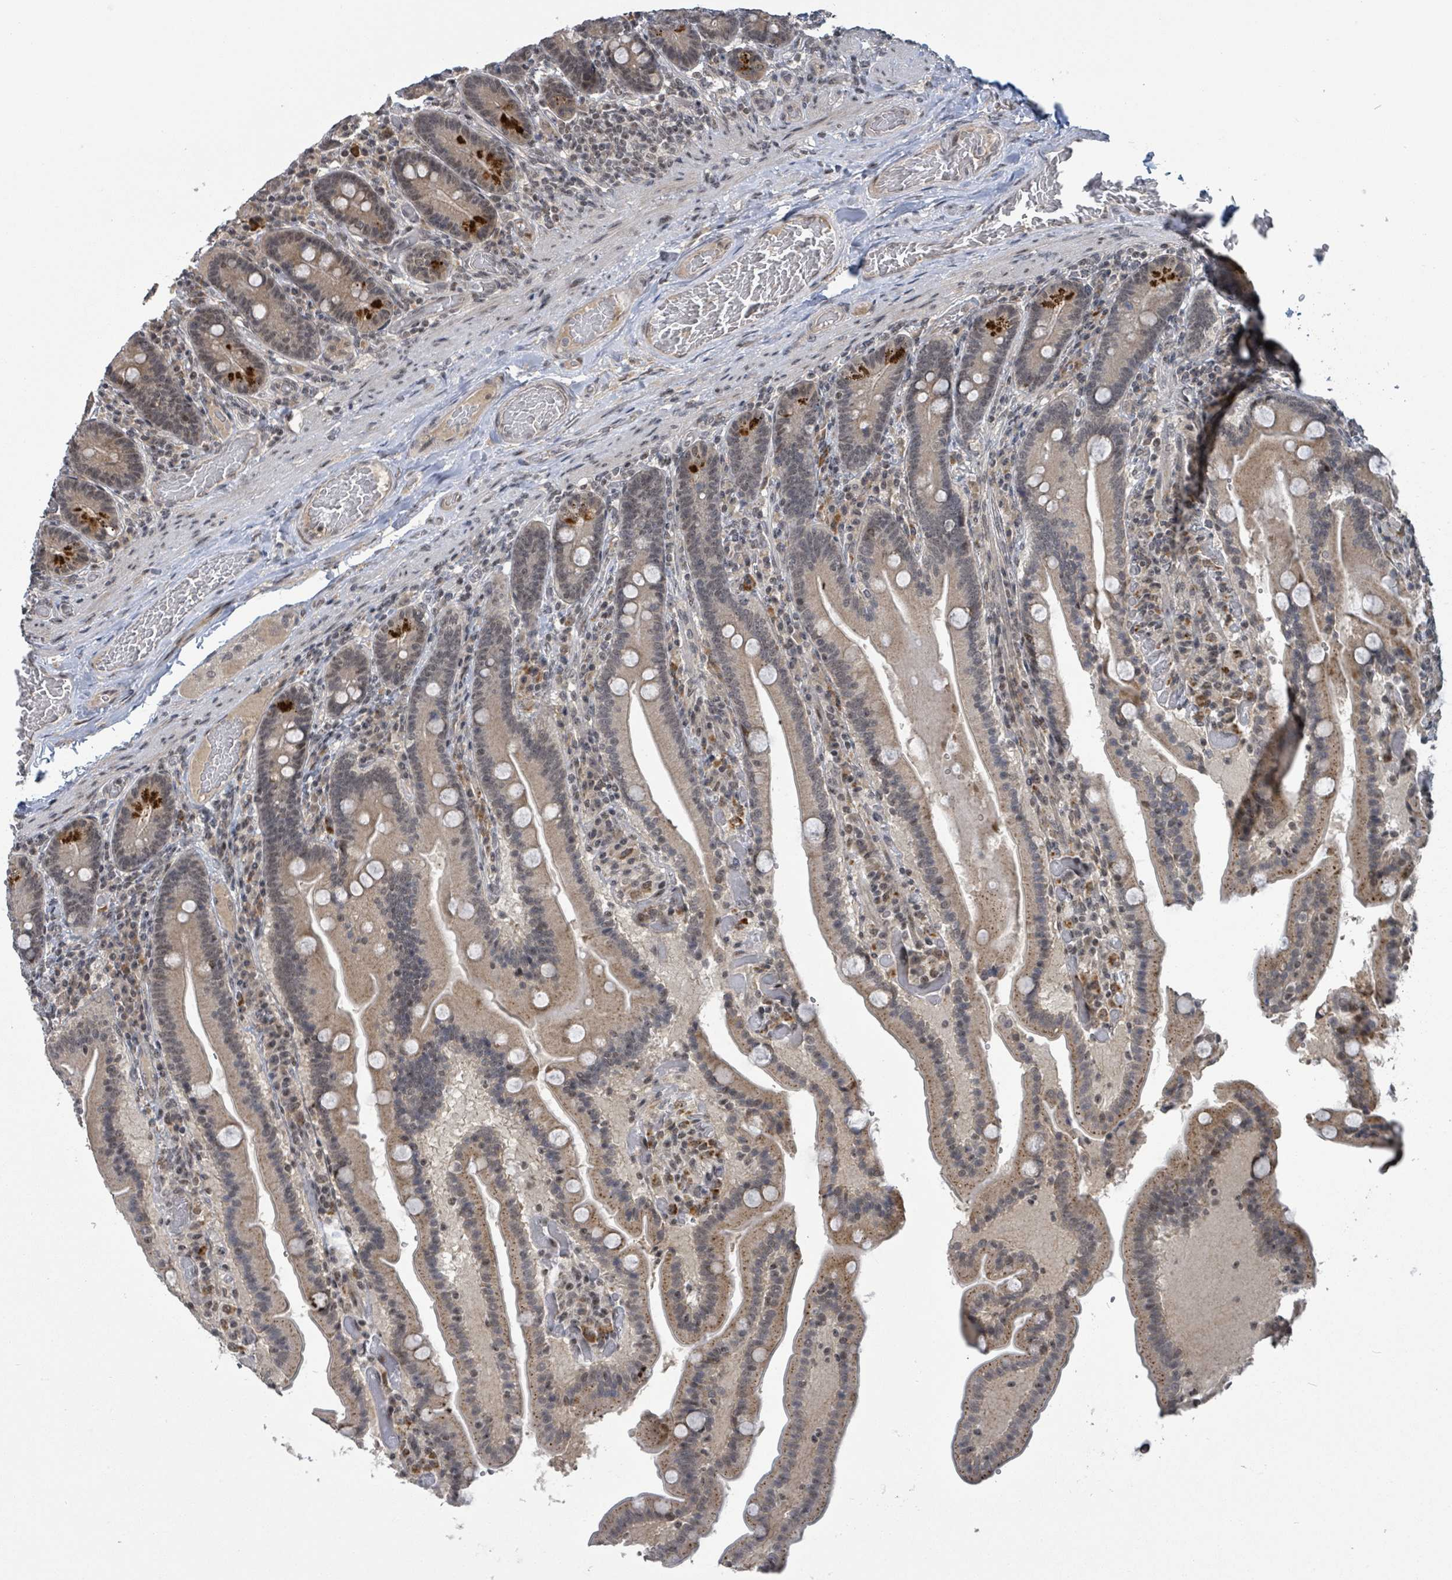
{"staining": {"intensity": "strong", "quantity": "25%-75%", "location": "cytoplasmic/membranous,nuclear"}, "tissue": "duodenum", "cell_type": "Glandular cells", "image_type": "normal", "snomed": [{"axis": "morphology", "description": "Normal tissue, NOS"}, {"axis": "topography", "description": "Duodenum"}], "caption": "Benign duodenum shows strong cytoplasmic/membranous,nuclear staining in about 25%-75% of glandular cells.", "gene": "ZBTB14", "patient": {"sex": "female", "age": 62}}